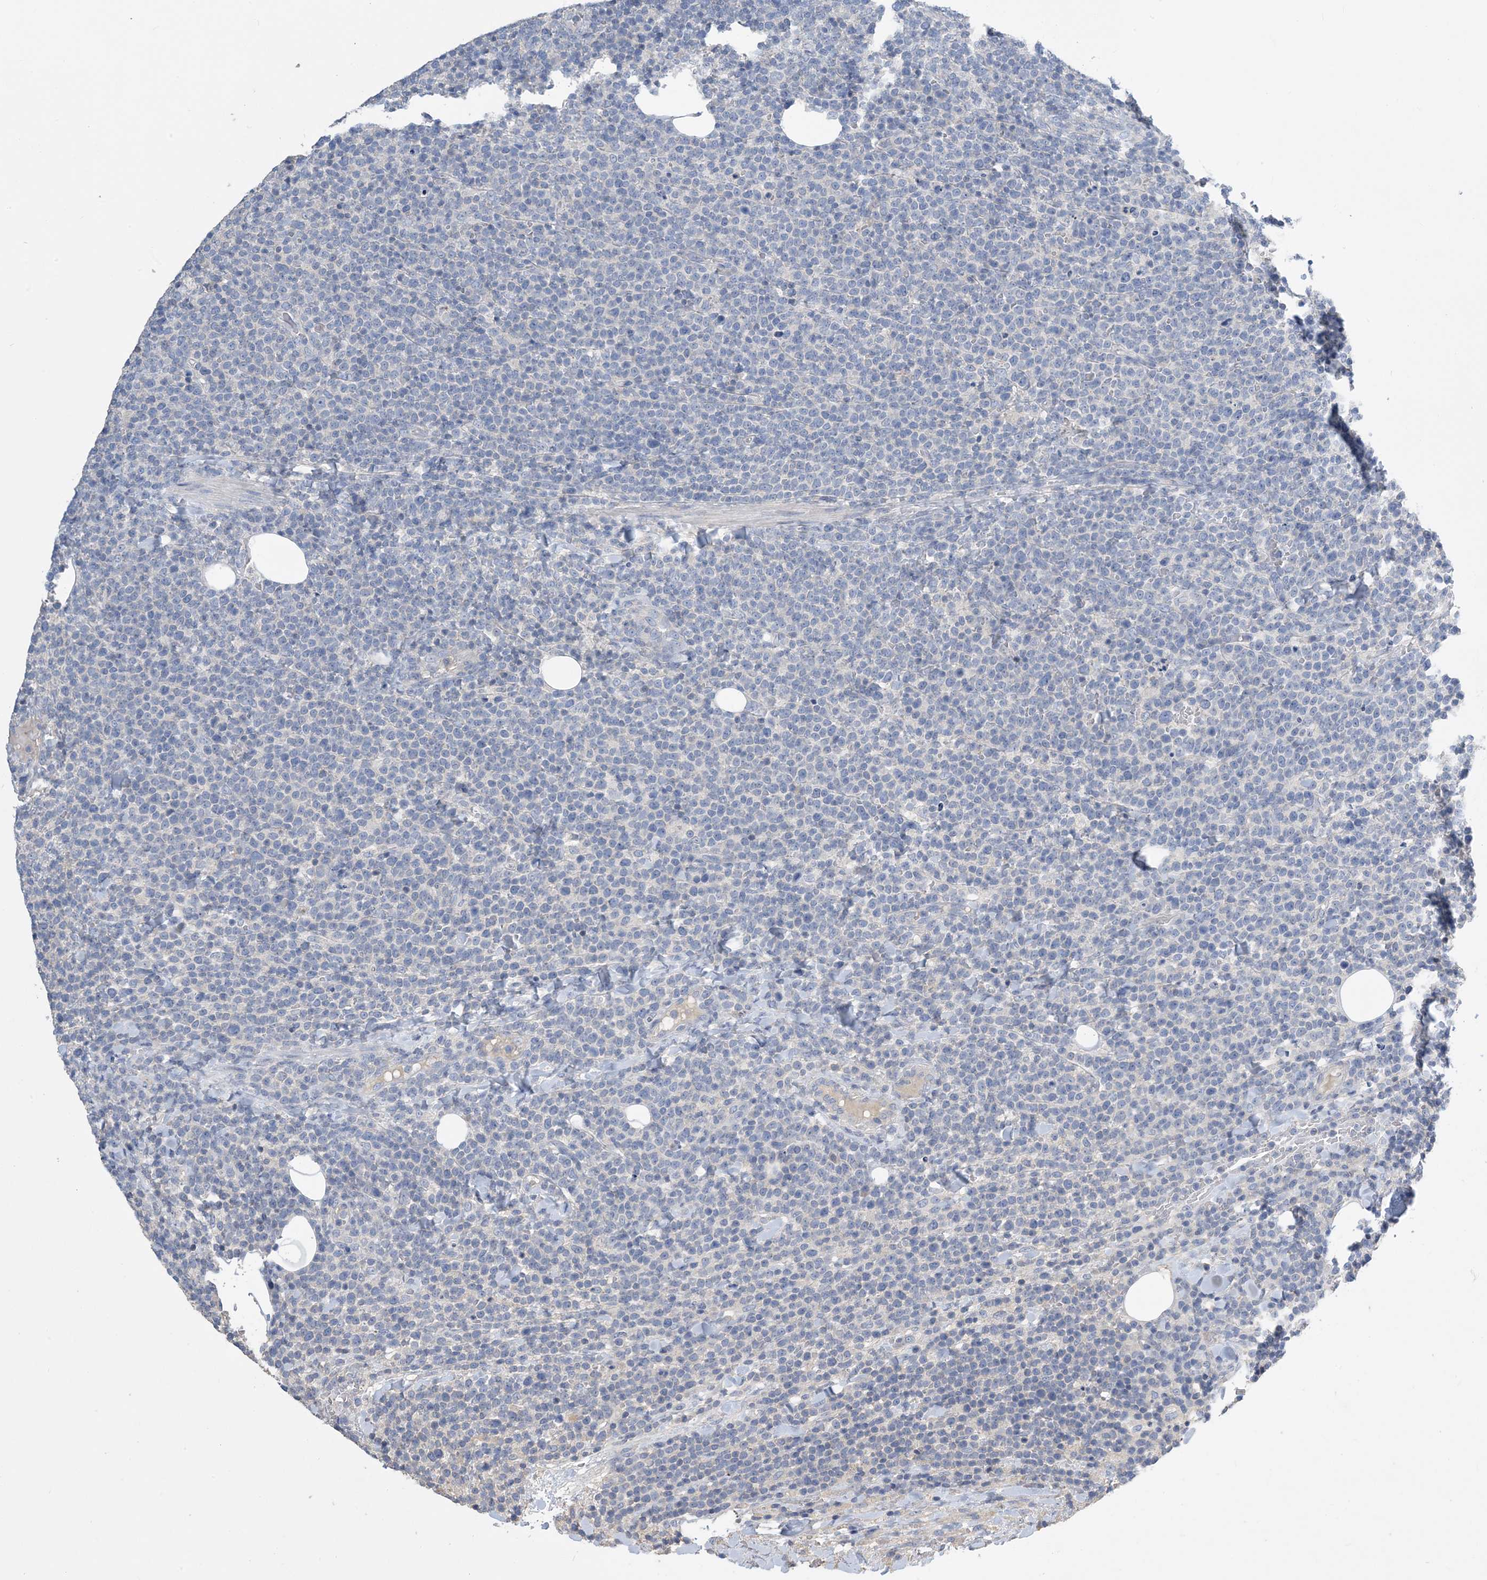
{"staining": {"intensity": "negative", "quantity": "none", "location": "none"}, "tissue": "lymphoma", "cell_type": "Tumor cells", "image_type": "cancer", "snomed": [{"axis": "morphology", "description": "Malignant lymphoma, non-Hodgkin's type, High grade"}, {"axis": "topography", "description": "Lymph node"}], "caption": "Immunohistochemical staining of human lymphoma shows no significant expression in tumor cells.", "gene": "KPRP", "patient": {"sex": "male", "age": 61}}